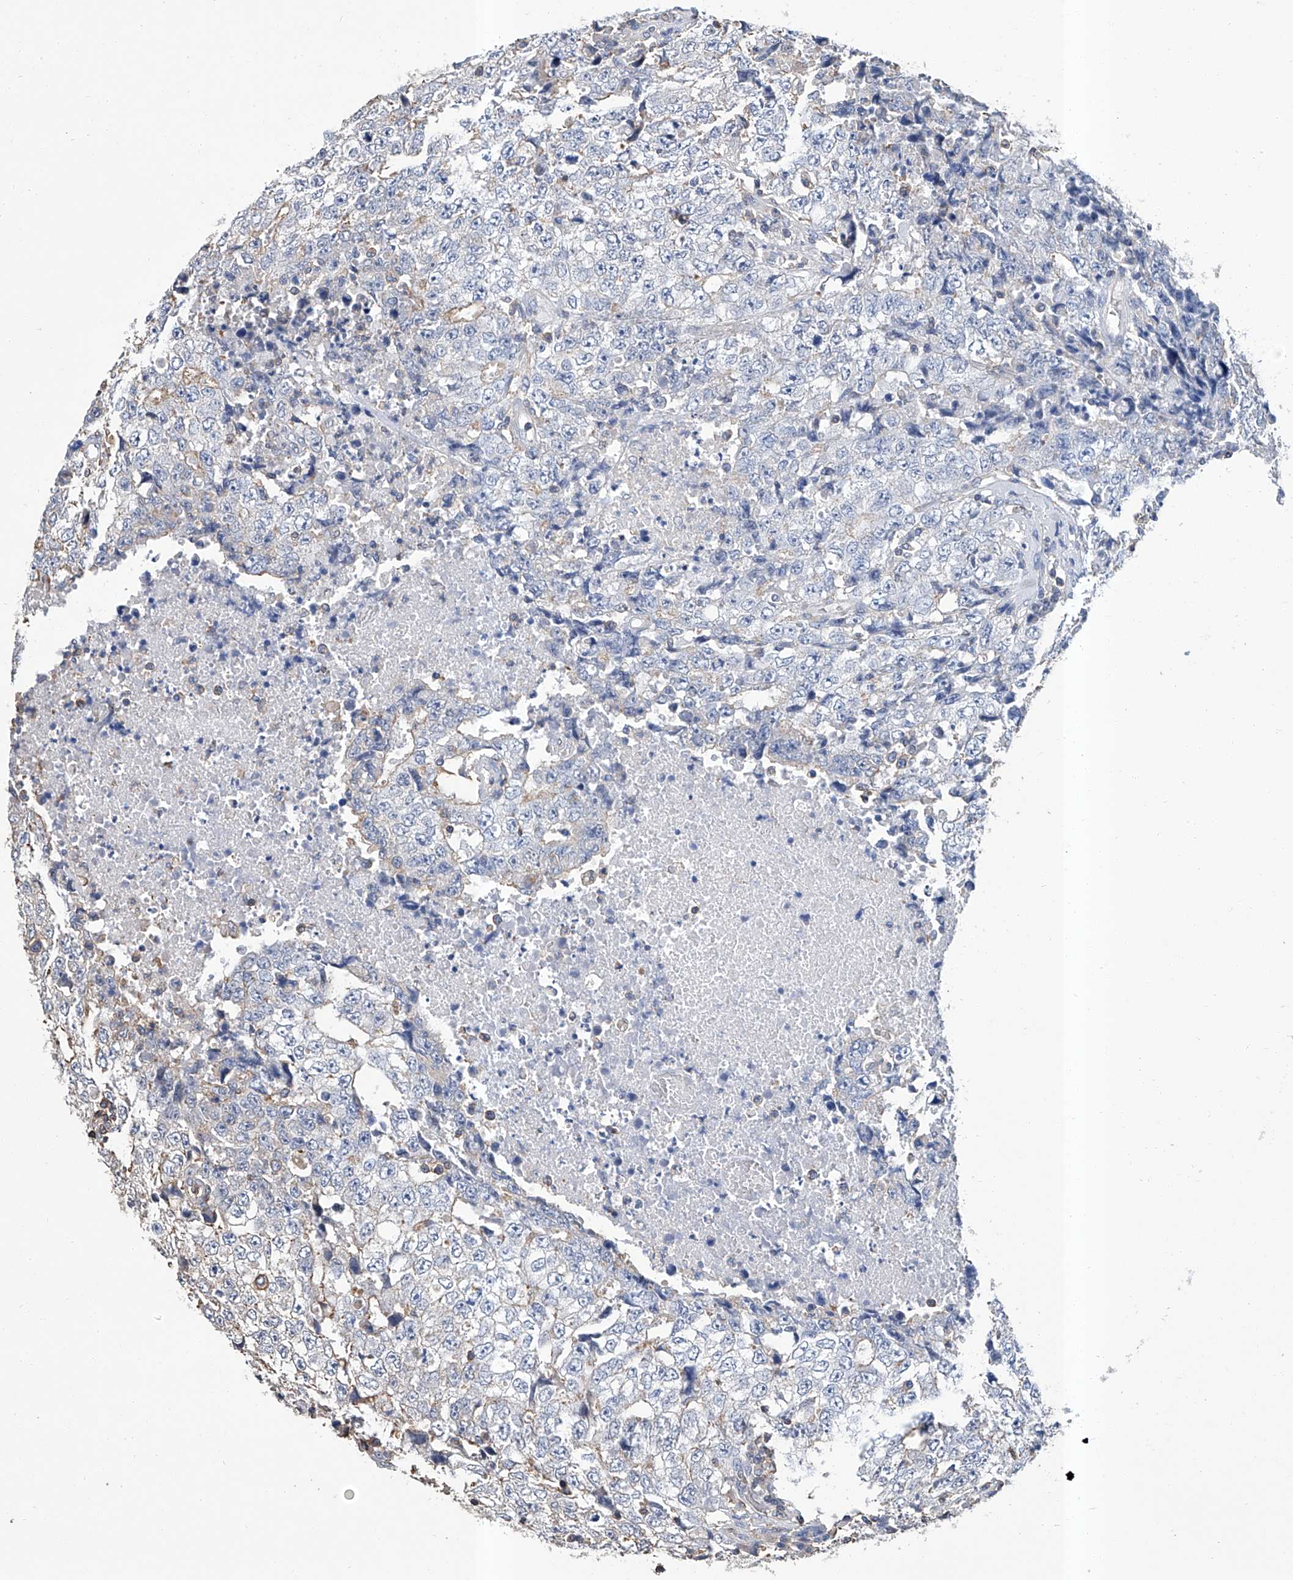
{"staining": {"intensity": "negative", "quantity": "none", "location": "none"}, "tissue": "testis cancer", "cell_type": "Tumor cells", "image_type": "cancer", "snomed": [{"axis": "morphology", "description": "Necrosis, NOS"}, {"axis": "morphology", "description": "Carcinoma, Embryonal, NOS"}, {"axis": "topography", "description": "Testis"}], "caption": "Immunohistochemical staining of human testis cancer reveals no significant expression in tumor cells.", "gene": "GPT", "patient": {"sex": "male", "age": 19}}